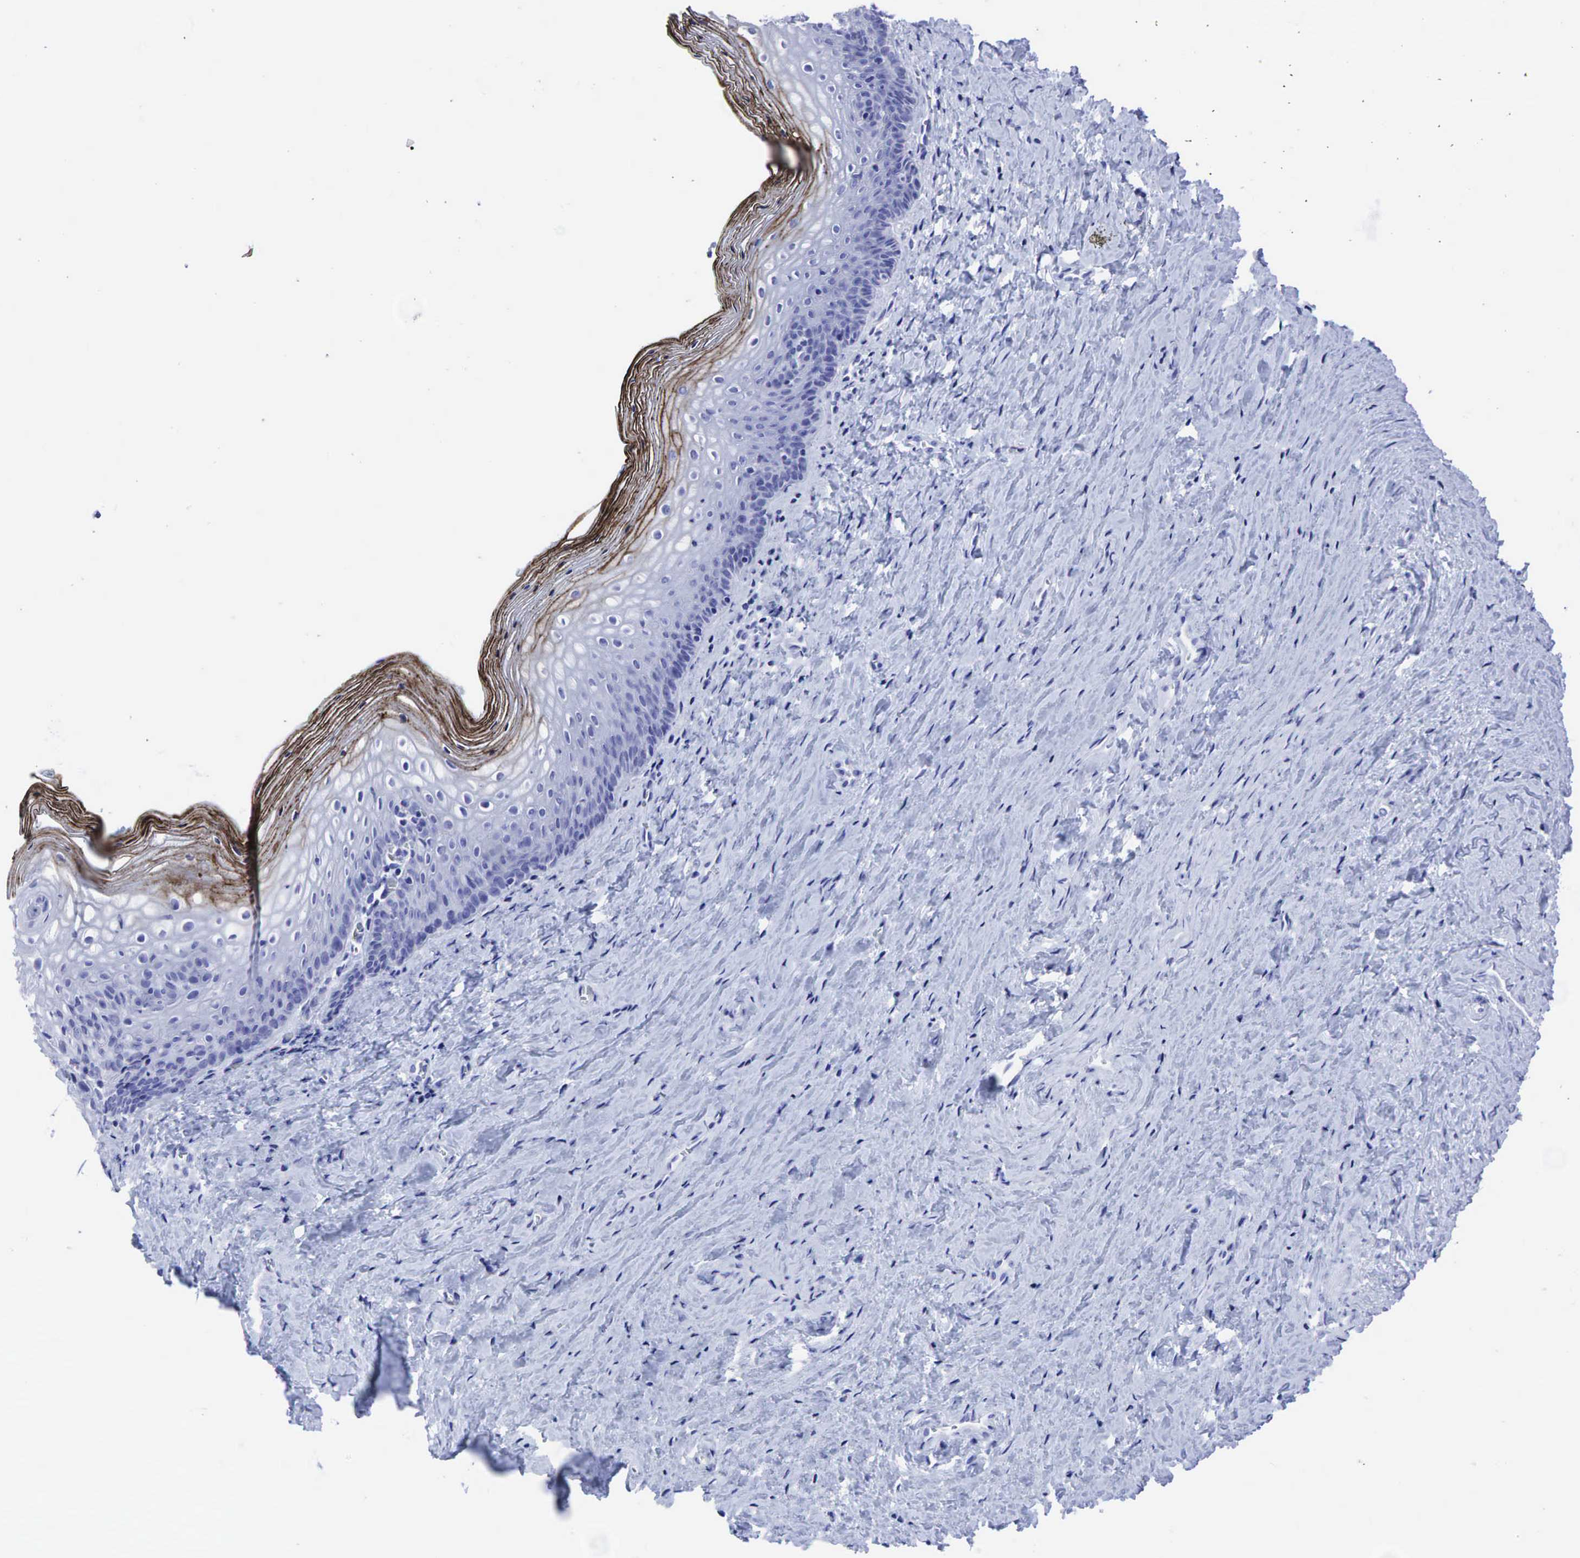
{"staining": {"intensity": "moderate", "quantity": "25%-75%", "location": "cytoplasmic/membranous"}, "tissue": "vagina", "cell_type": "Squamous epithelial cells", "image_type": "normal", "snomed": [{"axis": "morphology", "description": "Normal tissue, NOS"}, {"axis": "topography", "description": "Vagina"}], "caption": "Protein analysis of unremarkable vagina exhibits moderate cytoplasmic/membranous staining in about 25%-75% of squamous epithelial cells.", "gene": "CEACAM5", "patient": {"sex": "female", "age": 46}}